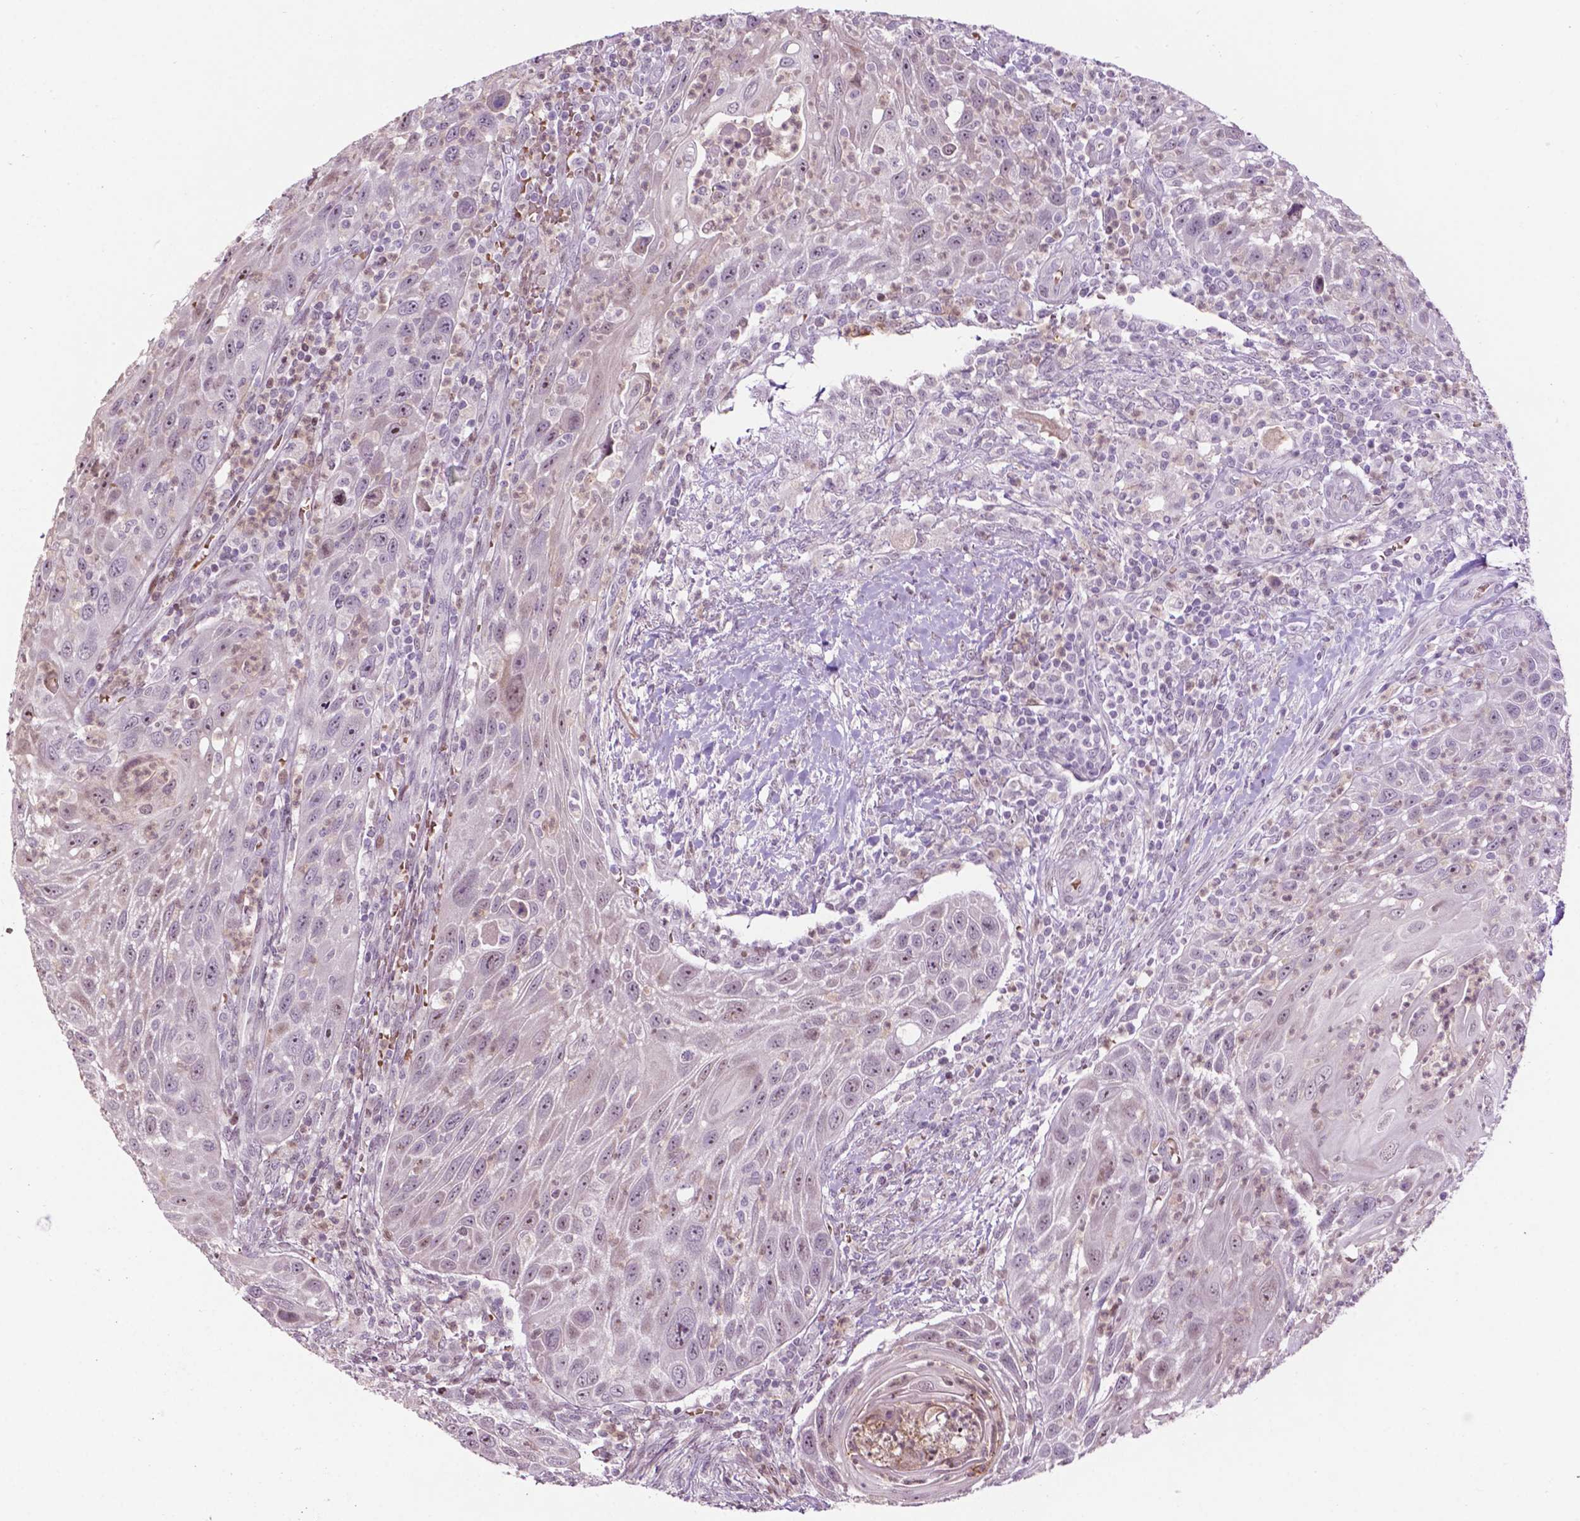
{"staining": {"intensity": "negative", "quantity": "none", "location": "none"}, "tissue": "head and neck cancer", "cell_type": "Tumor cells", "image_type": "cancer", "snomed": [{"axis": "morphology", "description": "Squamous cell carcinoma, NOS"}, {"axis": "topography", "description": "Head-Neck"}], "caption": "The histopathology image shows no staining of tumor cells in head and neck cancer (squamous cell carcinoma).", "gene": "PTPN18", "patient": {"sex": "male", "age": 69}}